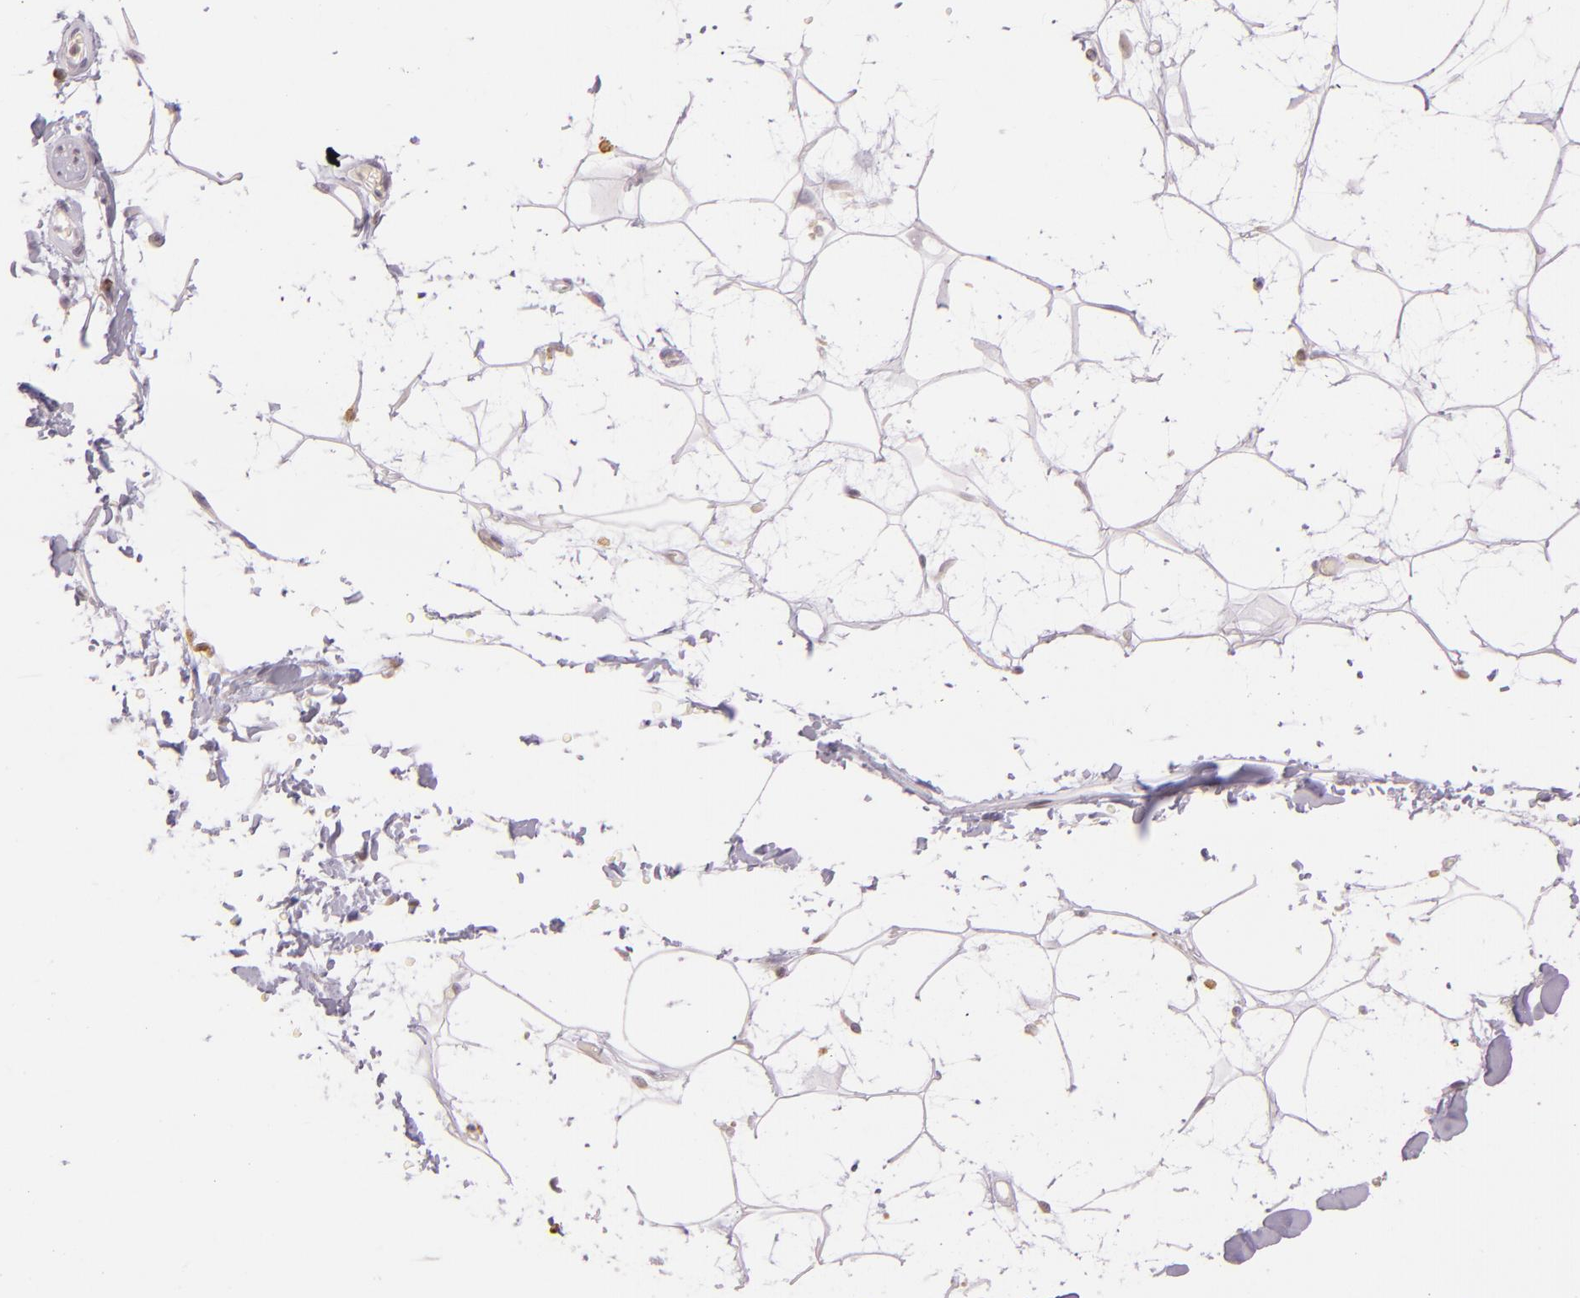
{"staining": {"intensity": "negative", "quantity": "none", "location": "none"}, "tissue": "adipose tissue", "cell_type": "Adipocytes", "image_type": "normal", "snomed": [{"axis": "morphology", "description": "Normal tissue, NOS"}, {"axis": "topography", "description": "Soft tissue"}], "caption": "Adipose tissue was stained to show a protein in brown. There is no significant staining in adipocytes. (Stains: DAB immunohistochemistry (IHC) with hematoxylin counter stain, Microscopy: brightfield microscopy at high magnification).", "gene": "LGMN", "patient": {"sex": "male", "age": 72}}